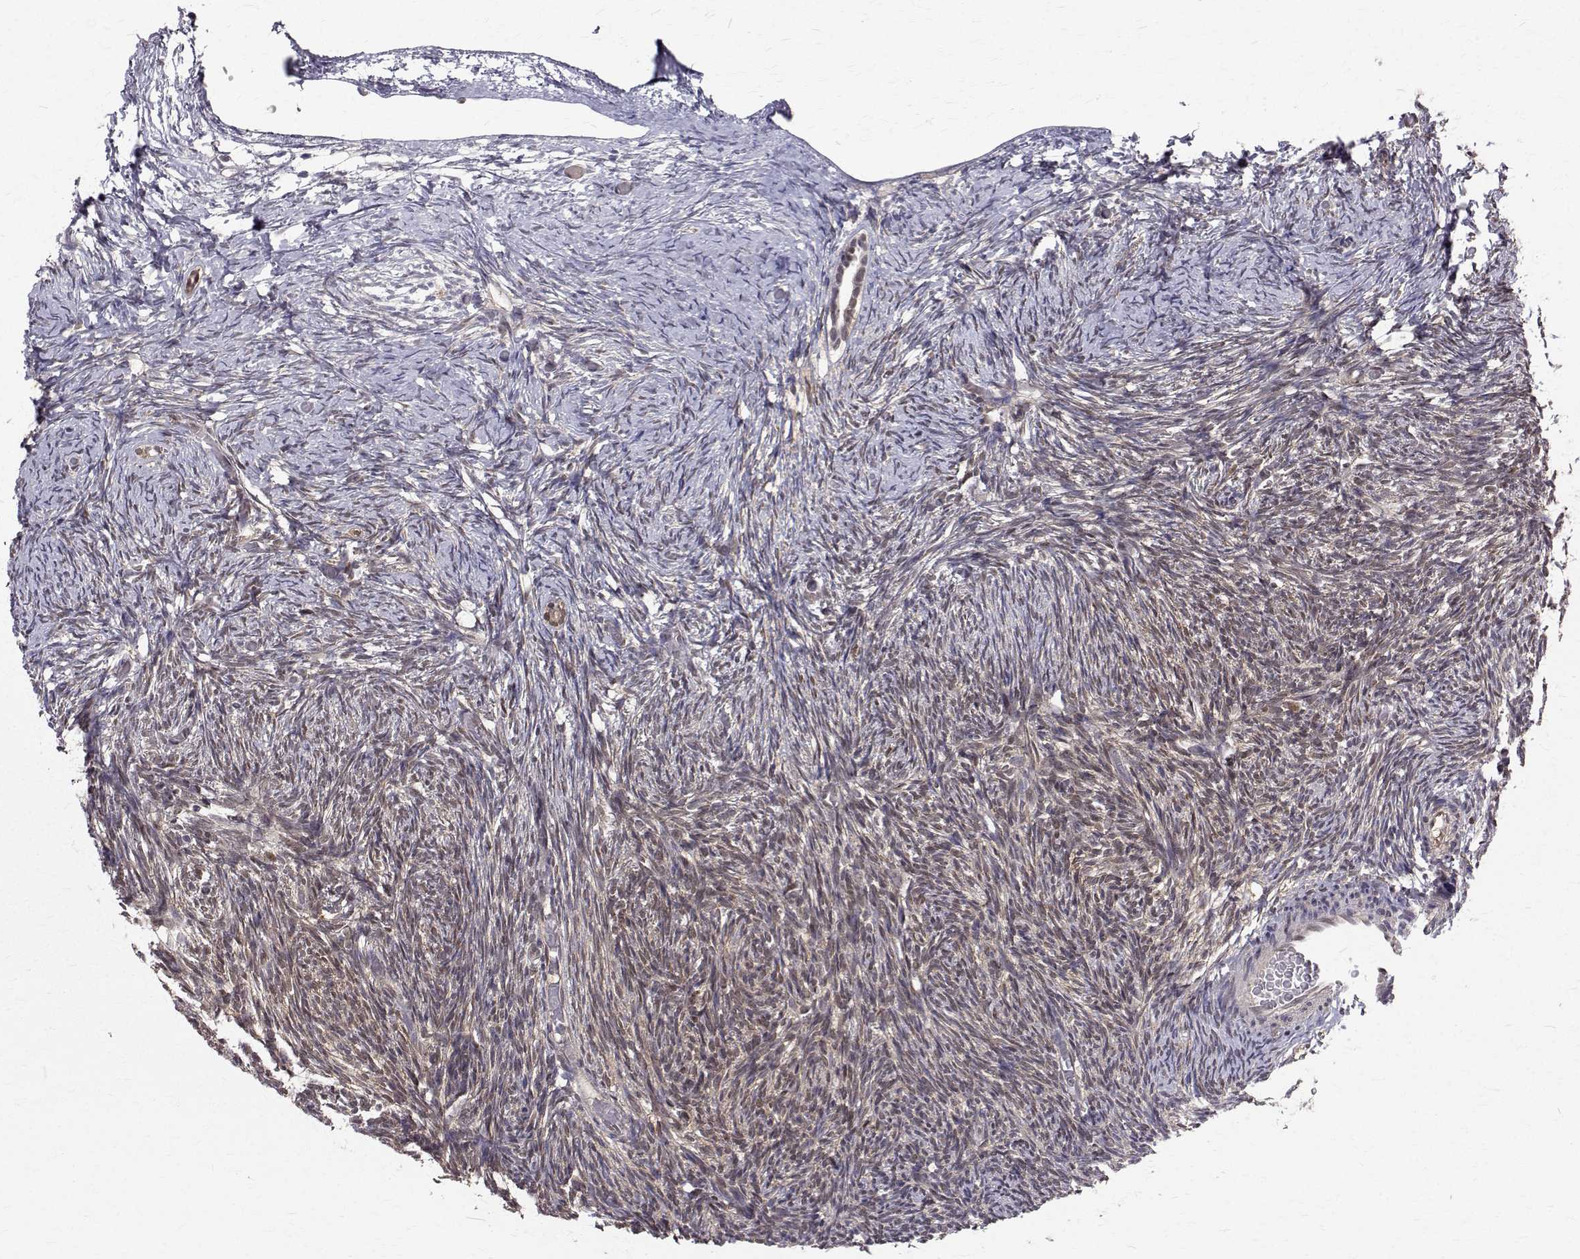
{"staining": {"intensity": "weak", "quantity": "25%-75%", "location": "nuclear"}, "tissue": "ovary", "cell_type": "Ovarian stroma cells", "image_type": "normal", "snomed": [{"axis": "morphology", "description": "Normal tissue, NOS"}, {"axis": "topography", "description": "Ovary"}], "caption": "The micrograph displays staining of unremarkable ovary, revealing weak nuclear protein staining (brown color) within ovarian stroma cells.", "gene": "NIF3L1", "patient": {"sex": "female", "age": 39}}